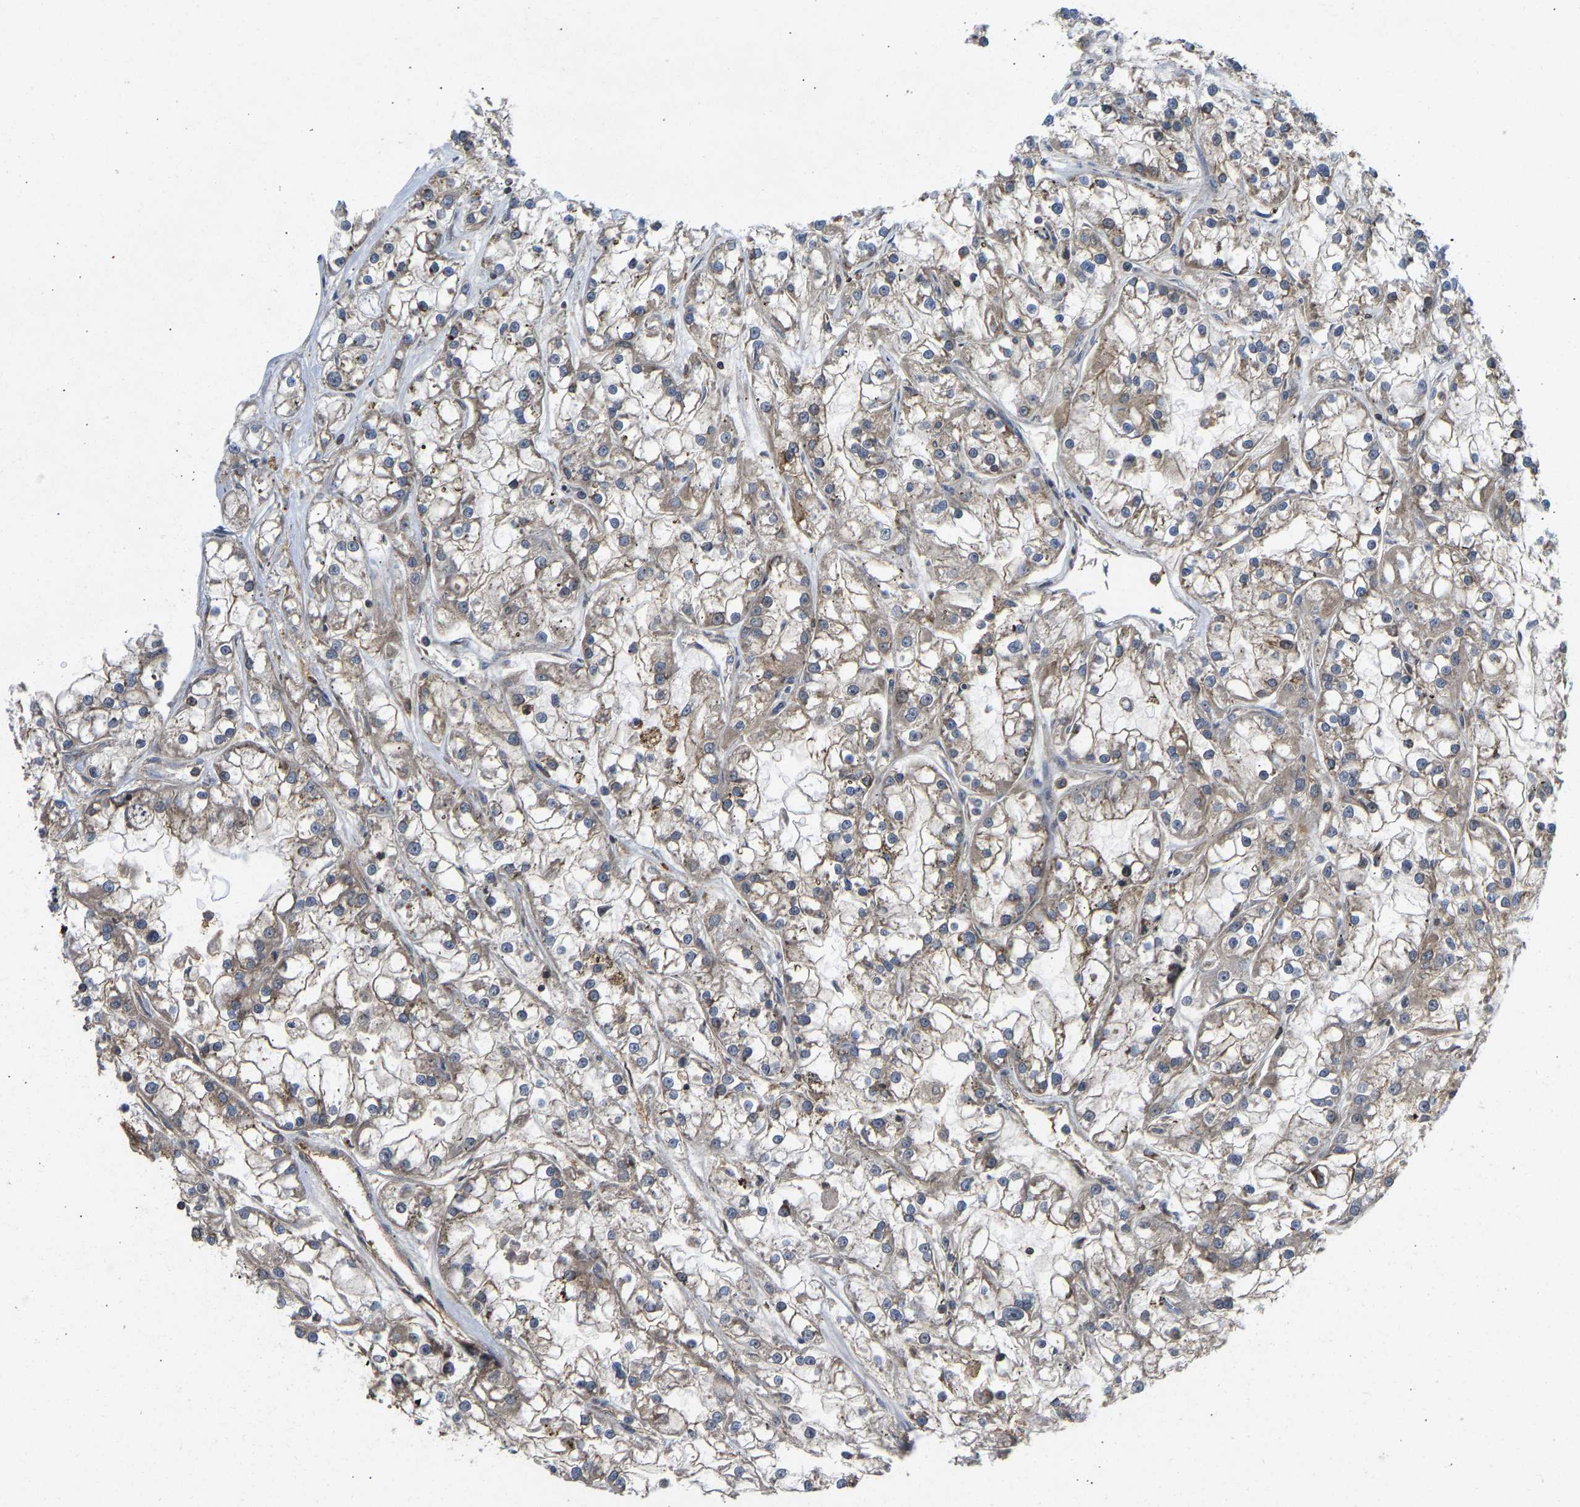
{"staining": {"intensity": "weak", "quantity": "<25%", "location": "cytoplasmic/membranous"}, "tissue": "renal cancer", "cell_type": "Tumor cells", "image_type": "cancer", "snomed": [{"axis": "morphology", "description": "Adenocarcinoma, NOS"}, {"axis": "topography", "description": "Kidney"}], "caption": "Tumor cells are negative for brown protein staining in renal cancer. The staining was performed using DAB to visualize the protein expression in brown, while the nuclei were stained in blue with hematoxylin (Magnification: 20x).", "gene": "RASGRF2", "patient": {"sex": "female", "age": 52}}